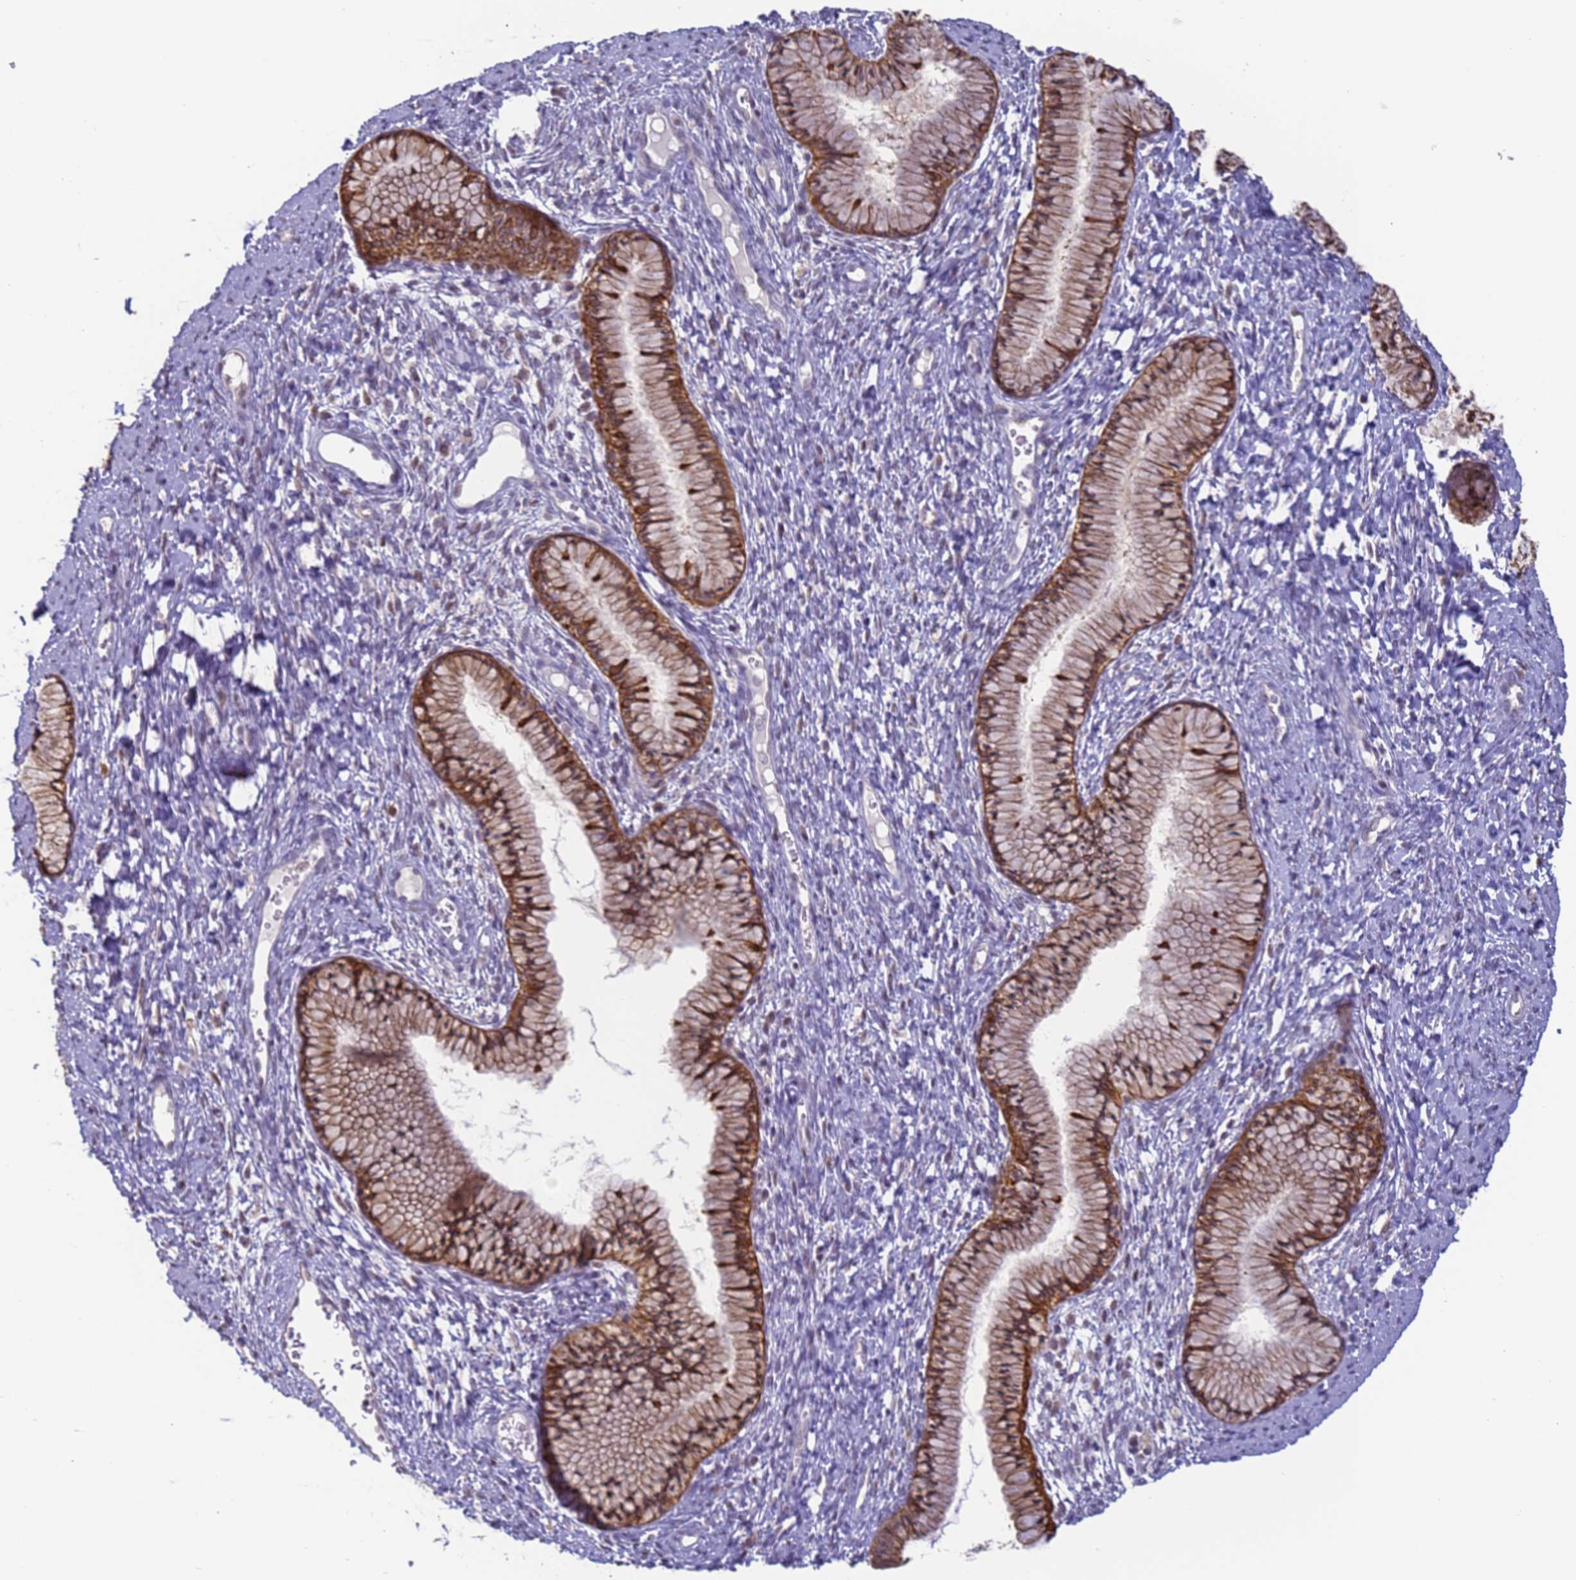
{"staining": {"intensity": "strong", "quantity": ">75%", "location": "cytoplasmic/membranous"}, "tissue": "cervix", "cell_type": "Glandular cells", "image_type": "normal", "snomed": [{"axis": "morphology", "description": "Normal tissue, NOS"}, {"axis": "topography", "description": "Cervix"}], "caption": "Immunohistochemical staining of unremarkable human cervix demonstrates >75% levels of strong cytoplasmic/membranous protein staining in about >75% of glandular cells.", "gene": "VWA3A", "patient": {"sex": "female", "age": 42}}